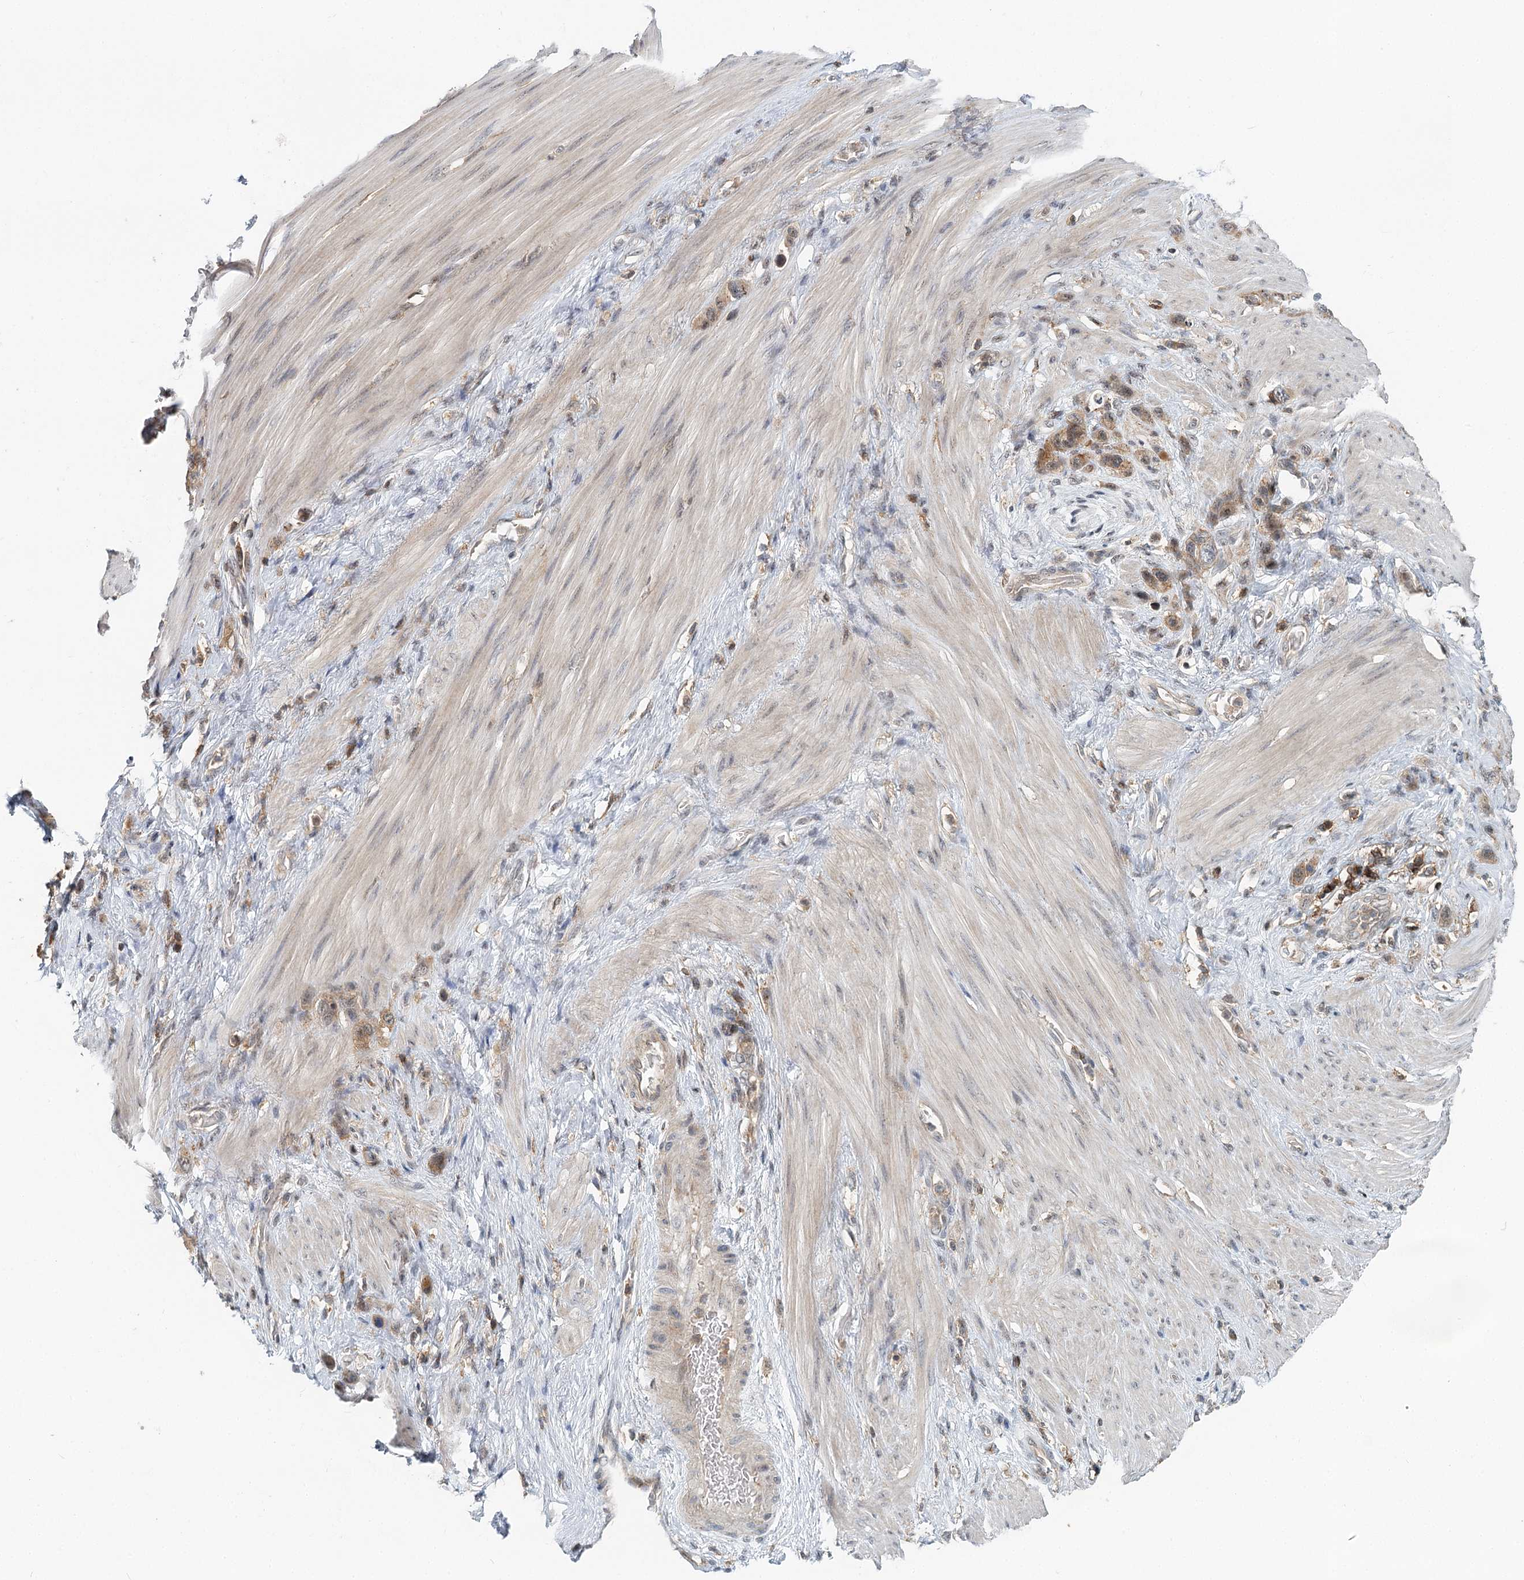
{"staining": {"intensity": "moderate", "quantity": ">75%", "location": "cytoplasmic/membranous"}, "tissue": "stomach cancer", "cell_type": "Tumor cells", "image_type": "cancer", "snomed": [{"axis": "morphology", "description": "Adenocarcinoma, NOS"}, {"axis": "morphology", "description": "Adenocarcinoma, High grade"}, {"axis": "topography", "description": "Stomach, upper"}, {"axis": "topography", "description": "Stomach, lower"}], "caption": "Stomach adenocarcinoma stained with a brown dye reveals moderate cytoplasmic/membranous positive staining in approximately >75% of tumor cells.", "gene": "CDC42SE2", "patient": {"sex": "female", "age": 65}}